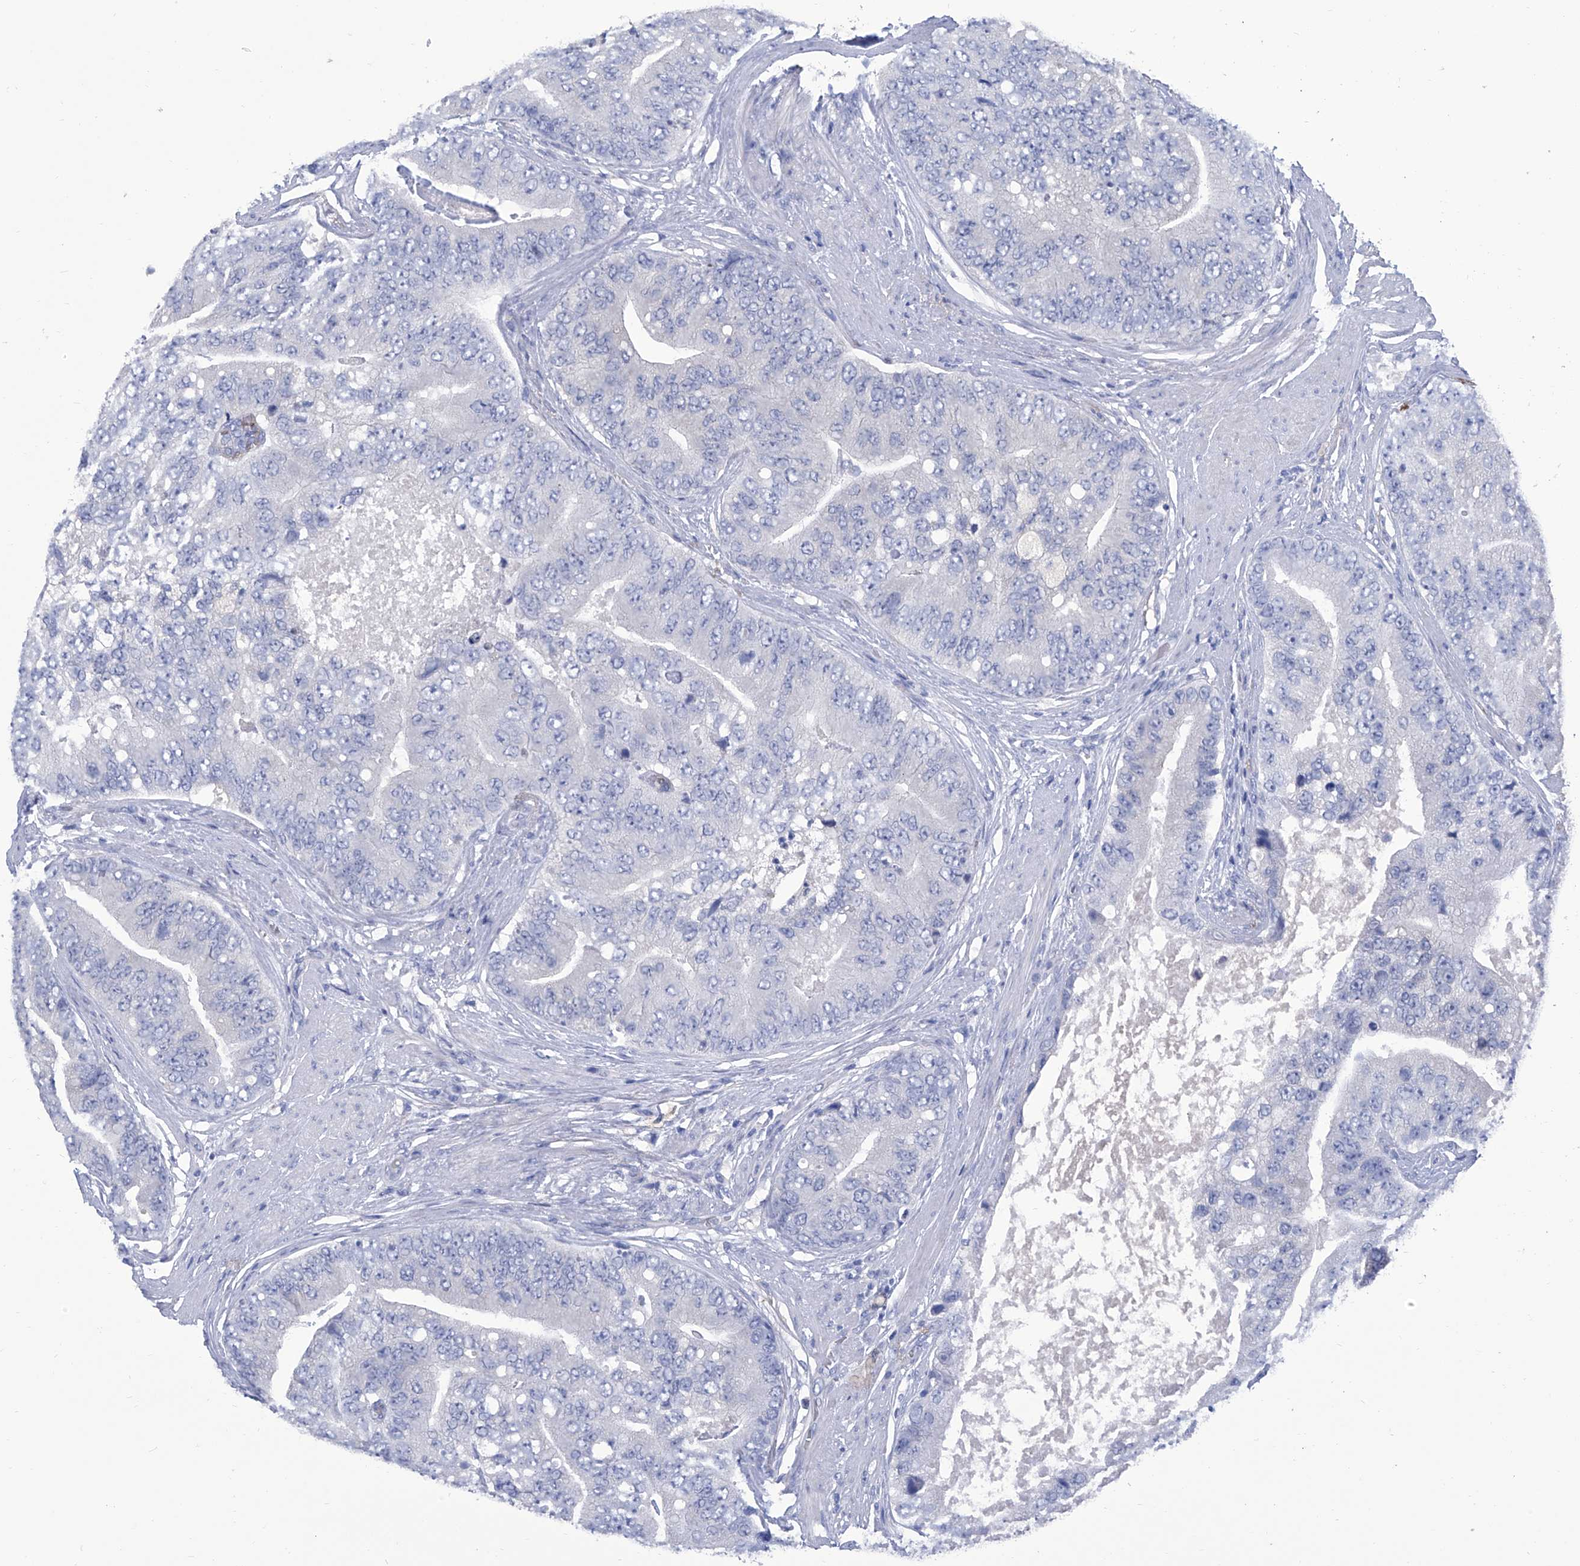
{"staining": {"intensity": "negative", "quantity": "none", "location": "none"}, "tissue": "prostate cancer", "cell_type": "Tumor cells", "image_type": "cancer", "snomed": [{"axis": "morphology", "description": "Adenocarcinoma, High grade"}, {"axis": "topography", "description": "Prostate"}], "caption": "A high-resolution photomicrograph shows IHC staining of prostate high-grade adenocarcinoma, which demonstrates no significant expression in tumor cells.", "gene": "SMS", "patient": {"sex": "male", "age": 70}}